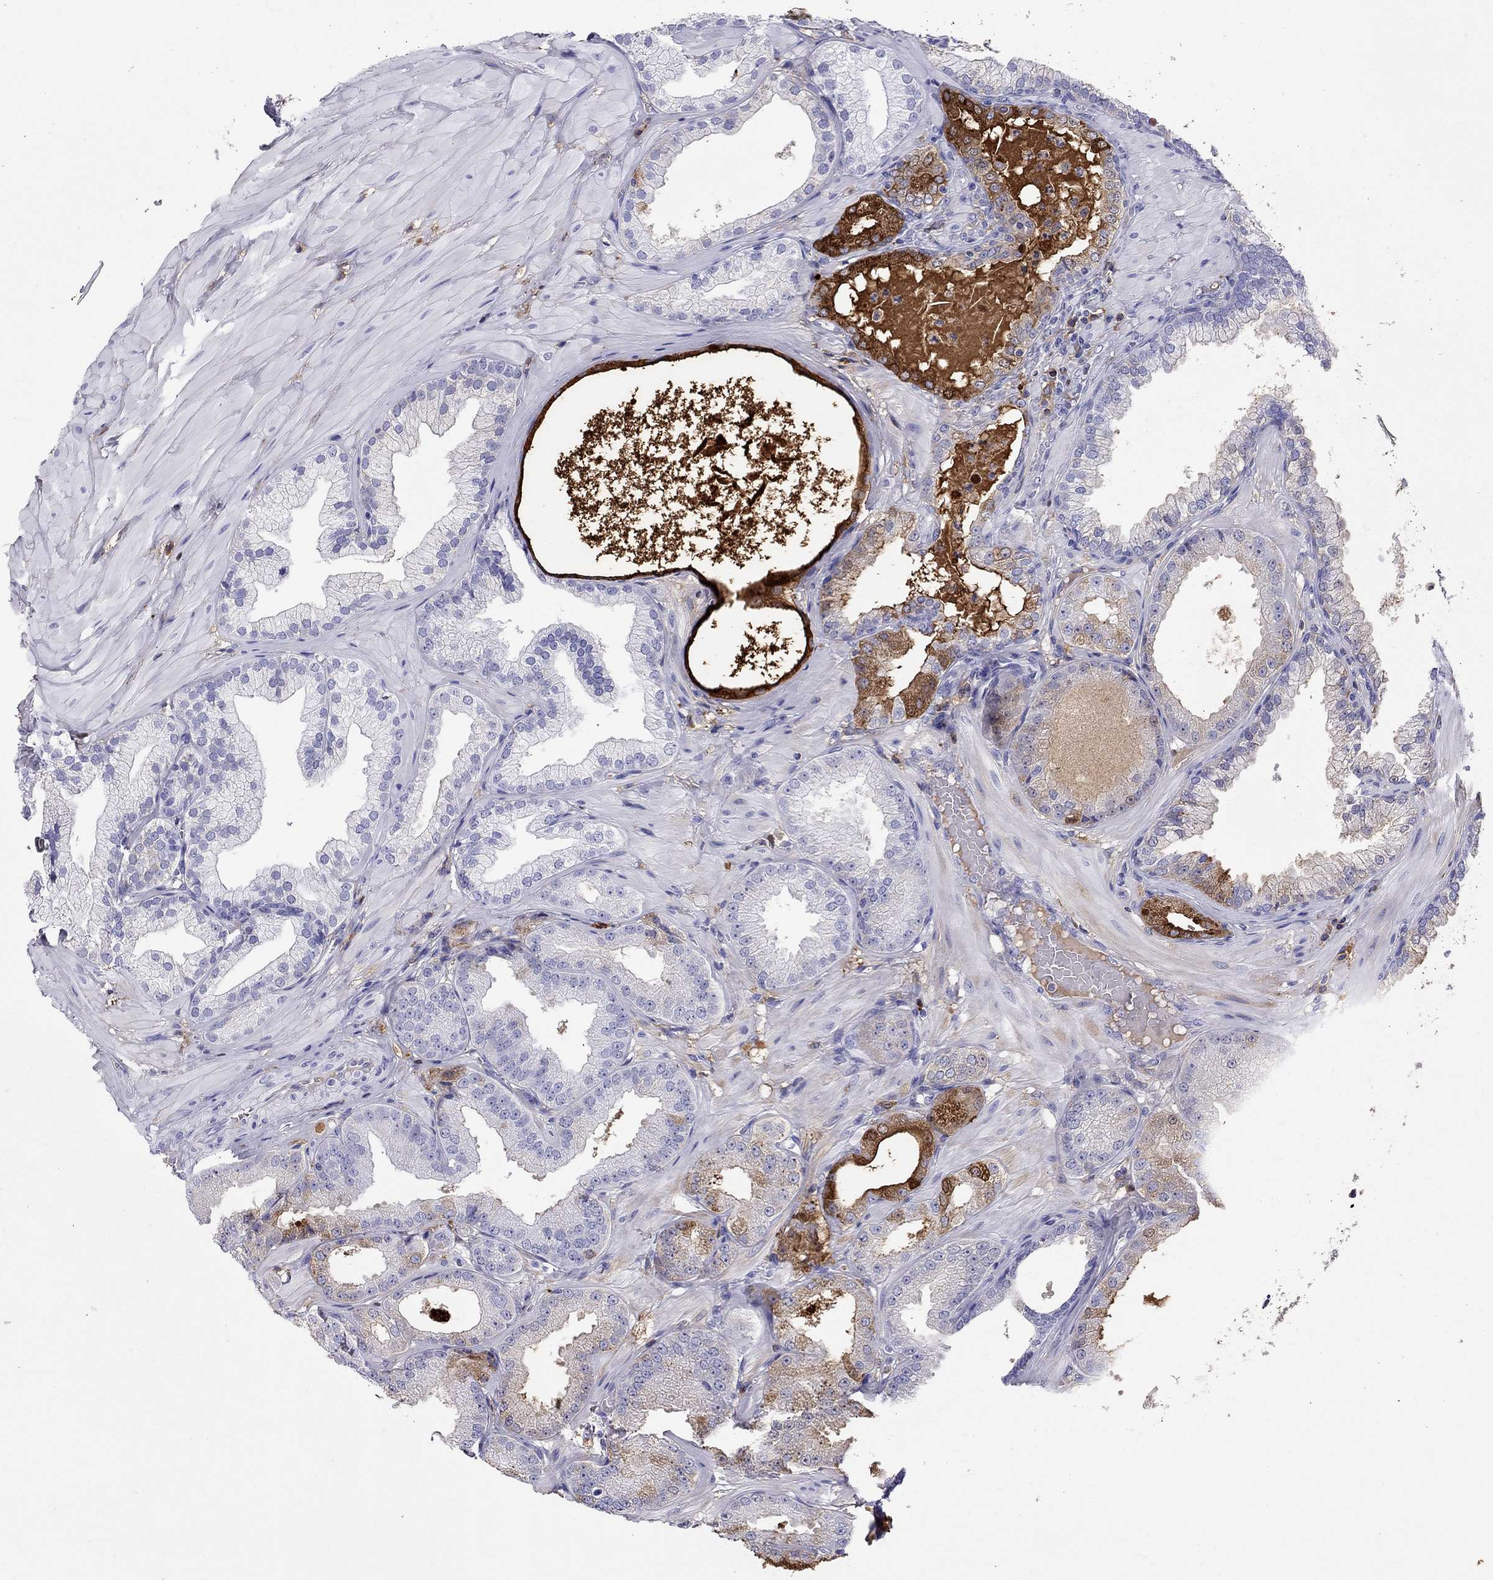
{"staining": {"intensity": "moderate", "quantity": "<25%", "location": "cytoplasmic/membranous"}, "tissue": "prostate cancer", "cell_type": "Tumor cells", "image_type": "cancer", "snomed": [{"axis": "morphology", "description": "Adenocarcinoma, Low grade"}, {"axis": "topography", "description": "Prostate"}], "caption": "Protein staining of prostate cancer tissue exhibits moderate cytoplasmic/membranous staining in about <25% of tumor cells.", "gene": "SERPINA3", "patient": {"sex": "male", "age": 55}}